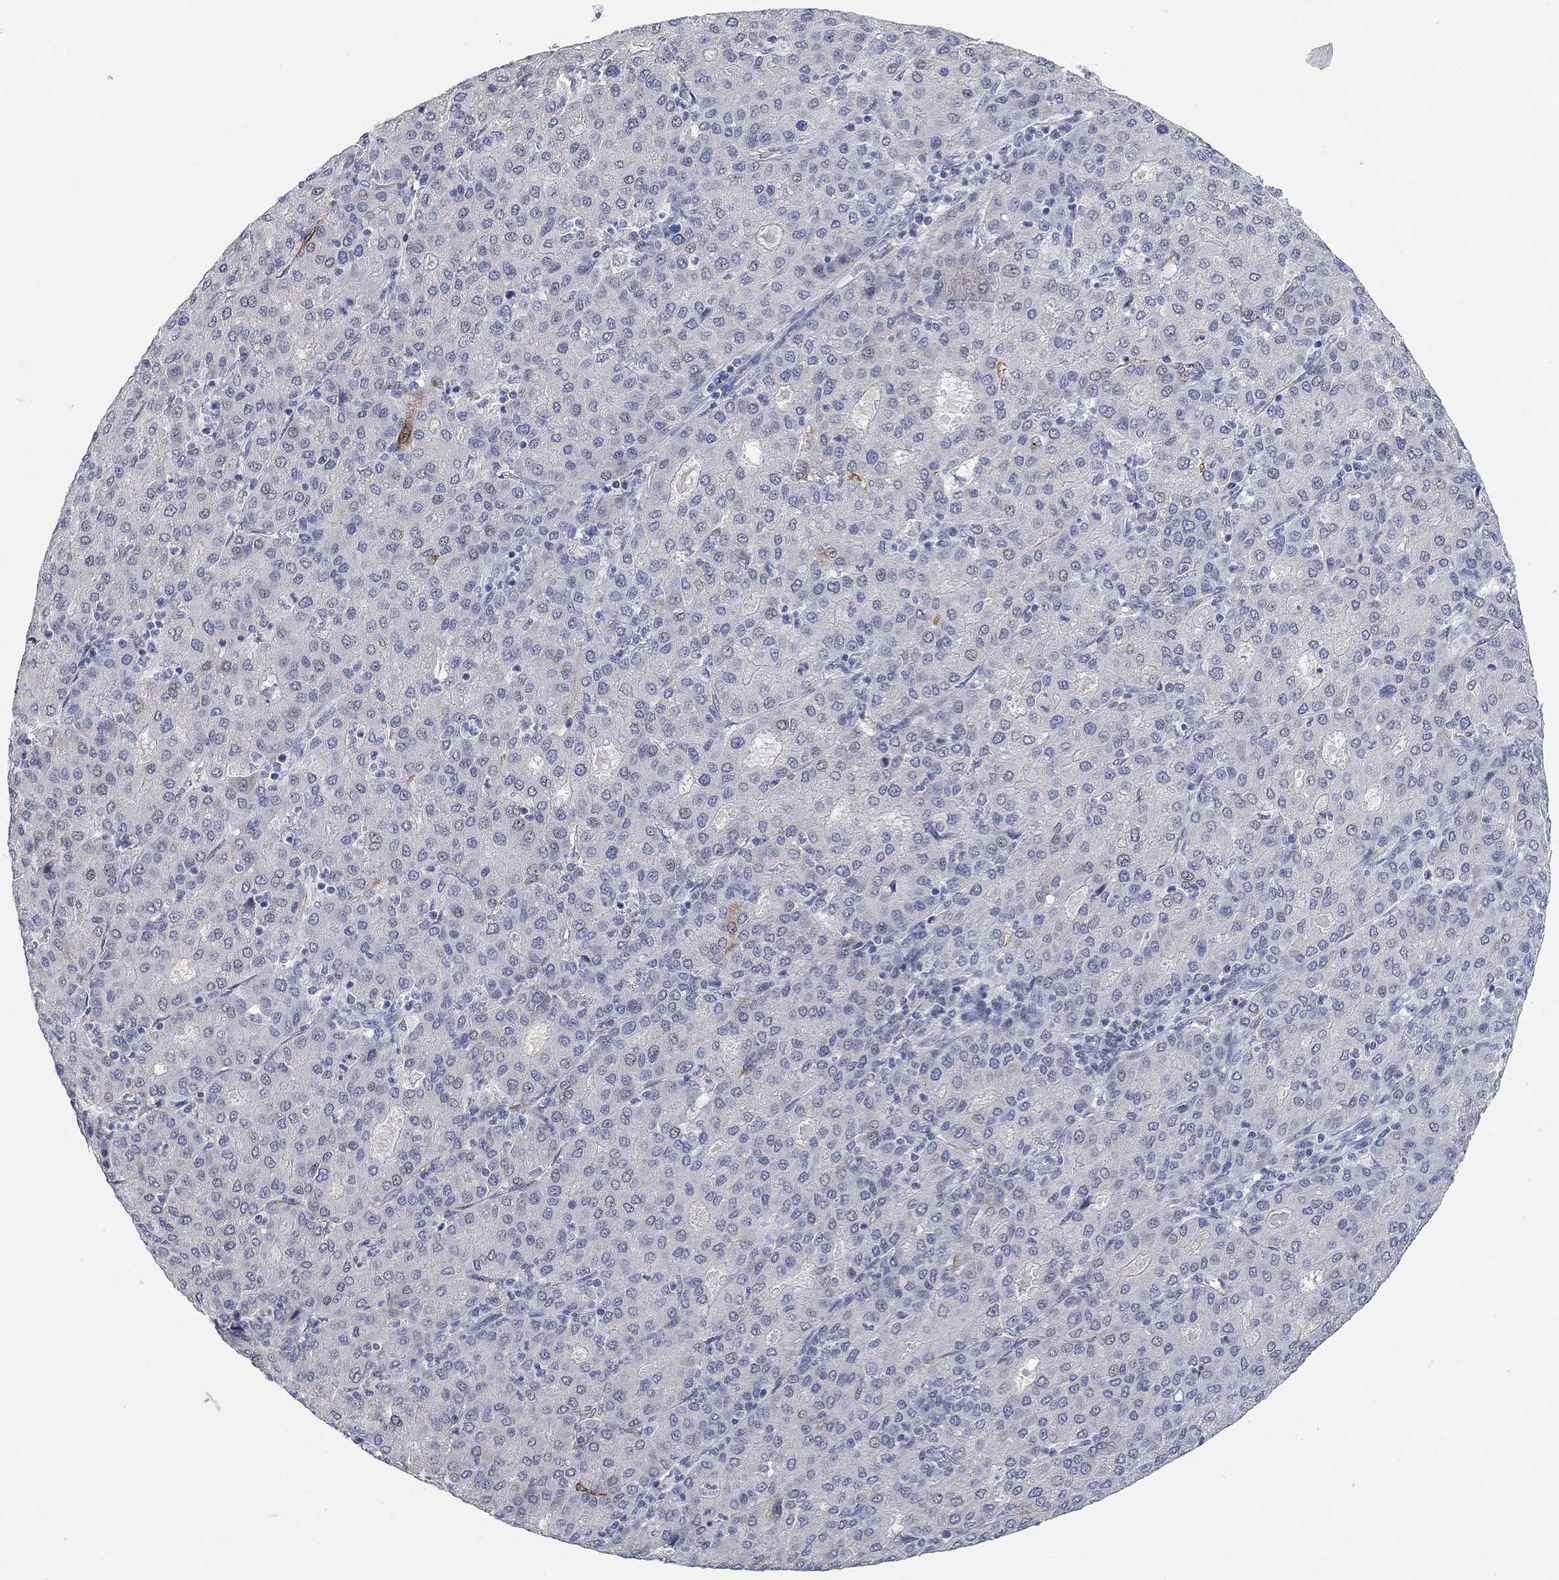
{"staining": {"intensity": "negative", "quantity": "none", "location": "none"}, "tissue": "liver cancer", "cell_type": "Tumor cells", "image_type": "cancer", "snomed": [{"axis": "morphology", "description": "Carcinoma, Hepatocellular, NOS"}, {"axis": "topography", "description": "Liver"}], "caption": "High power microscopy micrograph of an IHC photomicrograph of liver cancer, revealing no significant staining in tumor cells.", "gene": "VAT1L", "patient": {"sex": "male", "age": 65}}